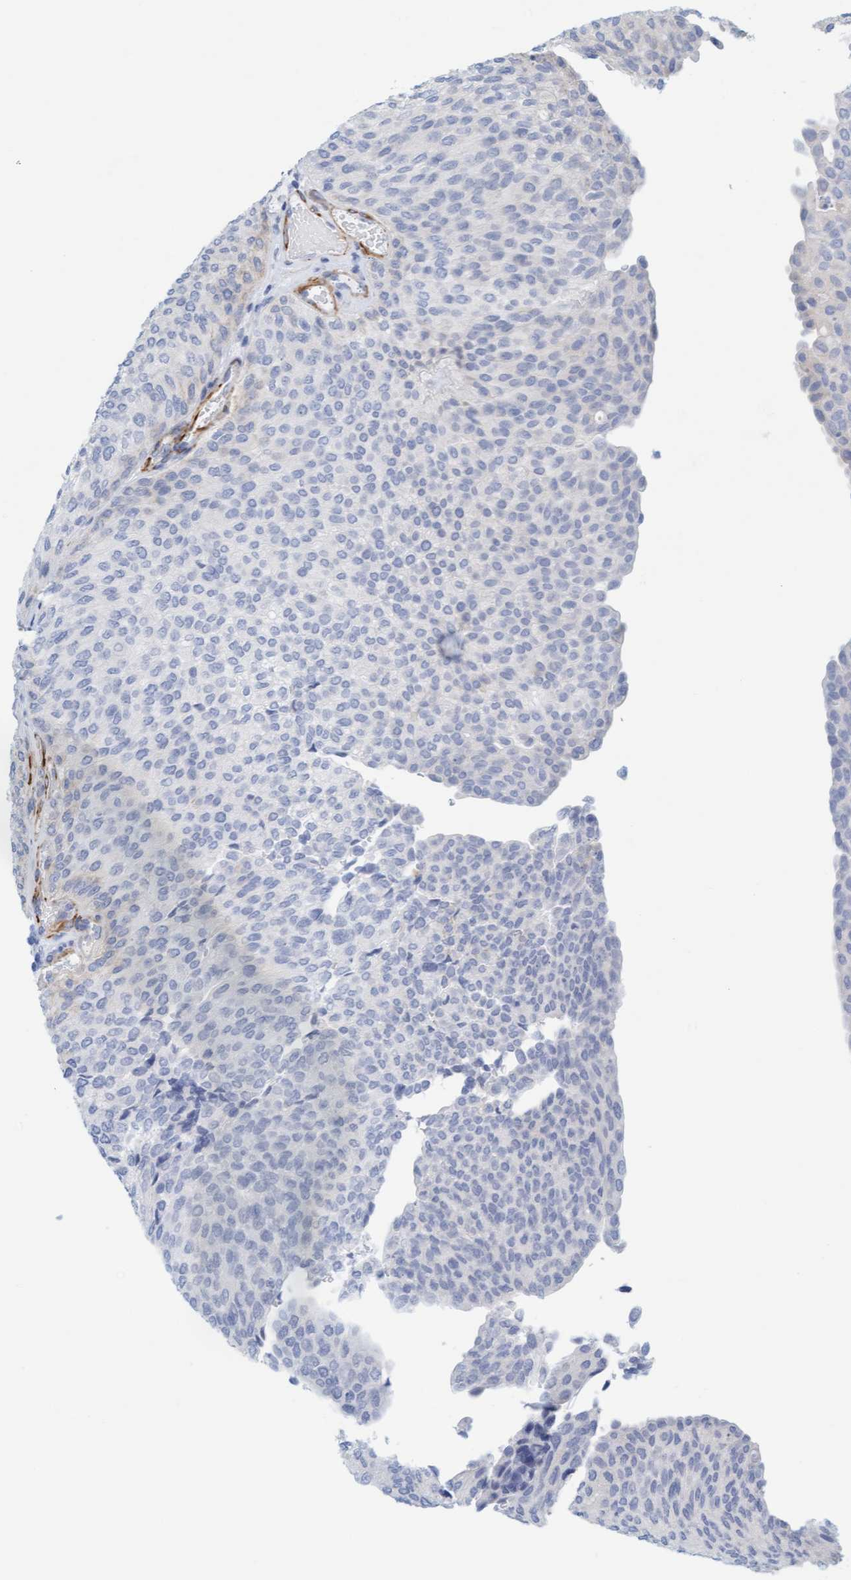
{"staining": {"intensity": "negative", "quantity": "none", "location": "none"}, "tissue": "urothelial cancer", "cell_type": "Tumor cells", "image_type": "cancer", "snomed": [{"axis": "morphology", "description": "Urothelial carcinoma, Low grade"}, {"axis": "topography", "description": "Urinary bladder"}], "caption": "High power microscopy image of an immunohistochemistry (IHC) image of urothelial cancer, revealing no significant expression in tumor cells.", "gene": "MAP1B", "patient": {"sex": "female", "age": 79}}